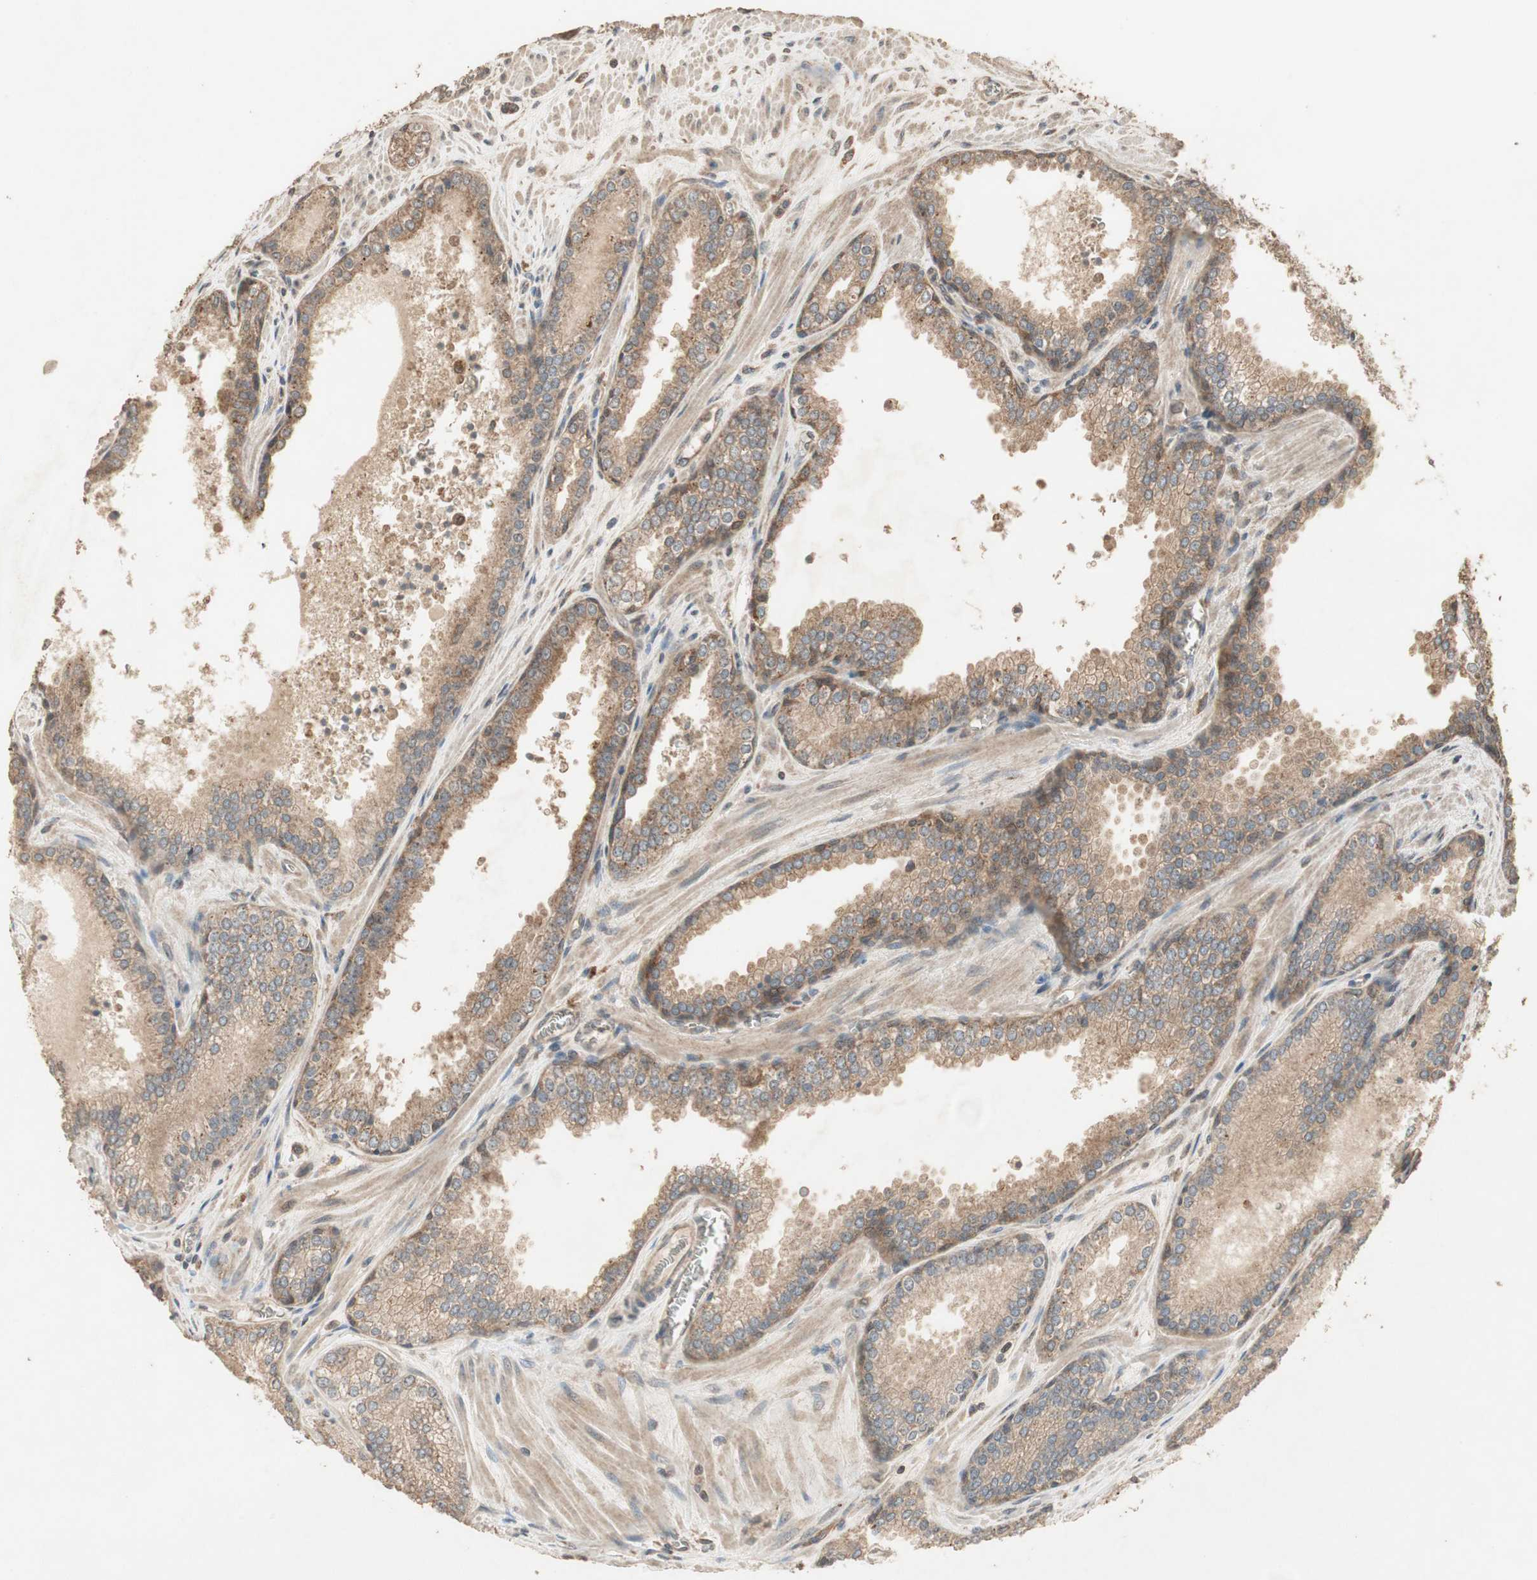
{"staining": {"intensity": "moderate", "quantity": ">75%", "location": "cytoplasmic/membranous"}, "tissue": "prostate cancer", "cell_type": "Tumor cells", "image_type": "cancer", "snomed": [{"axis": "morphology", "description": "Adenocarcinoma, Low grade"}, {"axis": "topography", "description": "Prostate"}], "caption": "Prostate low-grade adenocarcinoma stained with a brown dye demonstrates moderate cytoplasmic/membranous positive positivity in about >75% of tumor cells.", "gene": "UBAC1", "patient": {"sex": "male", "age": 60}}